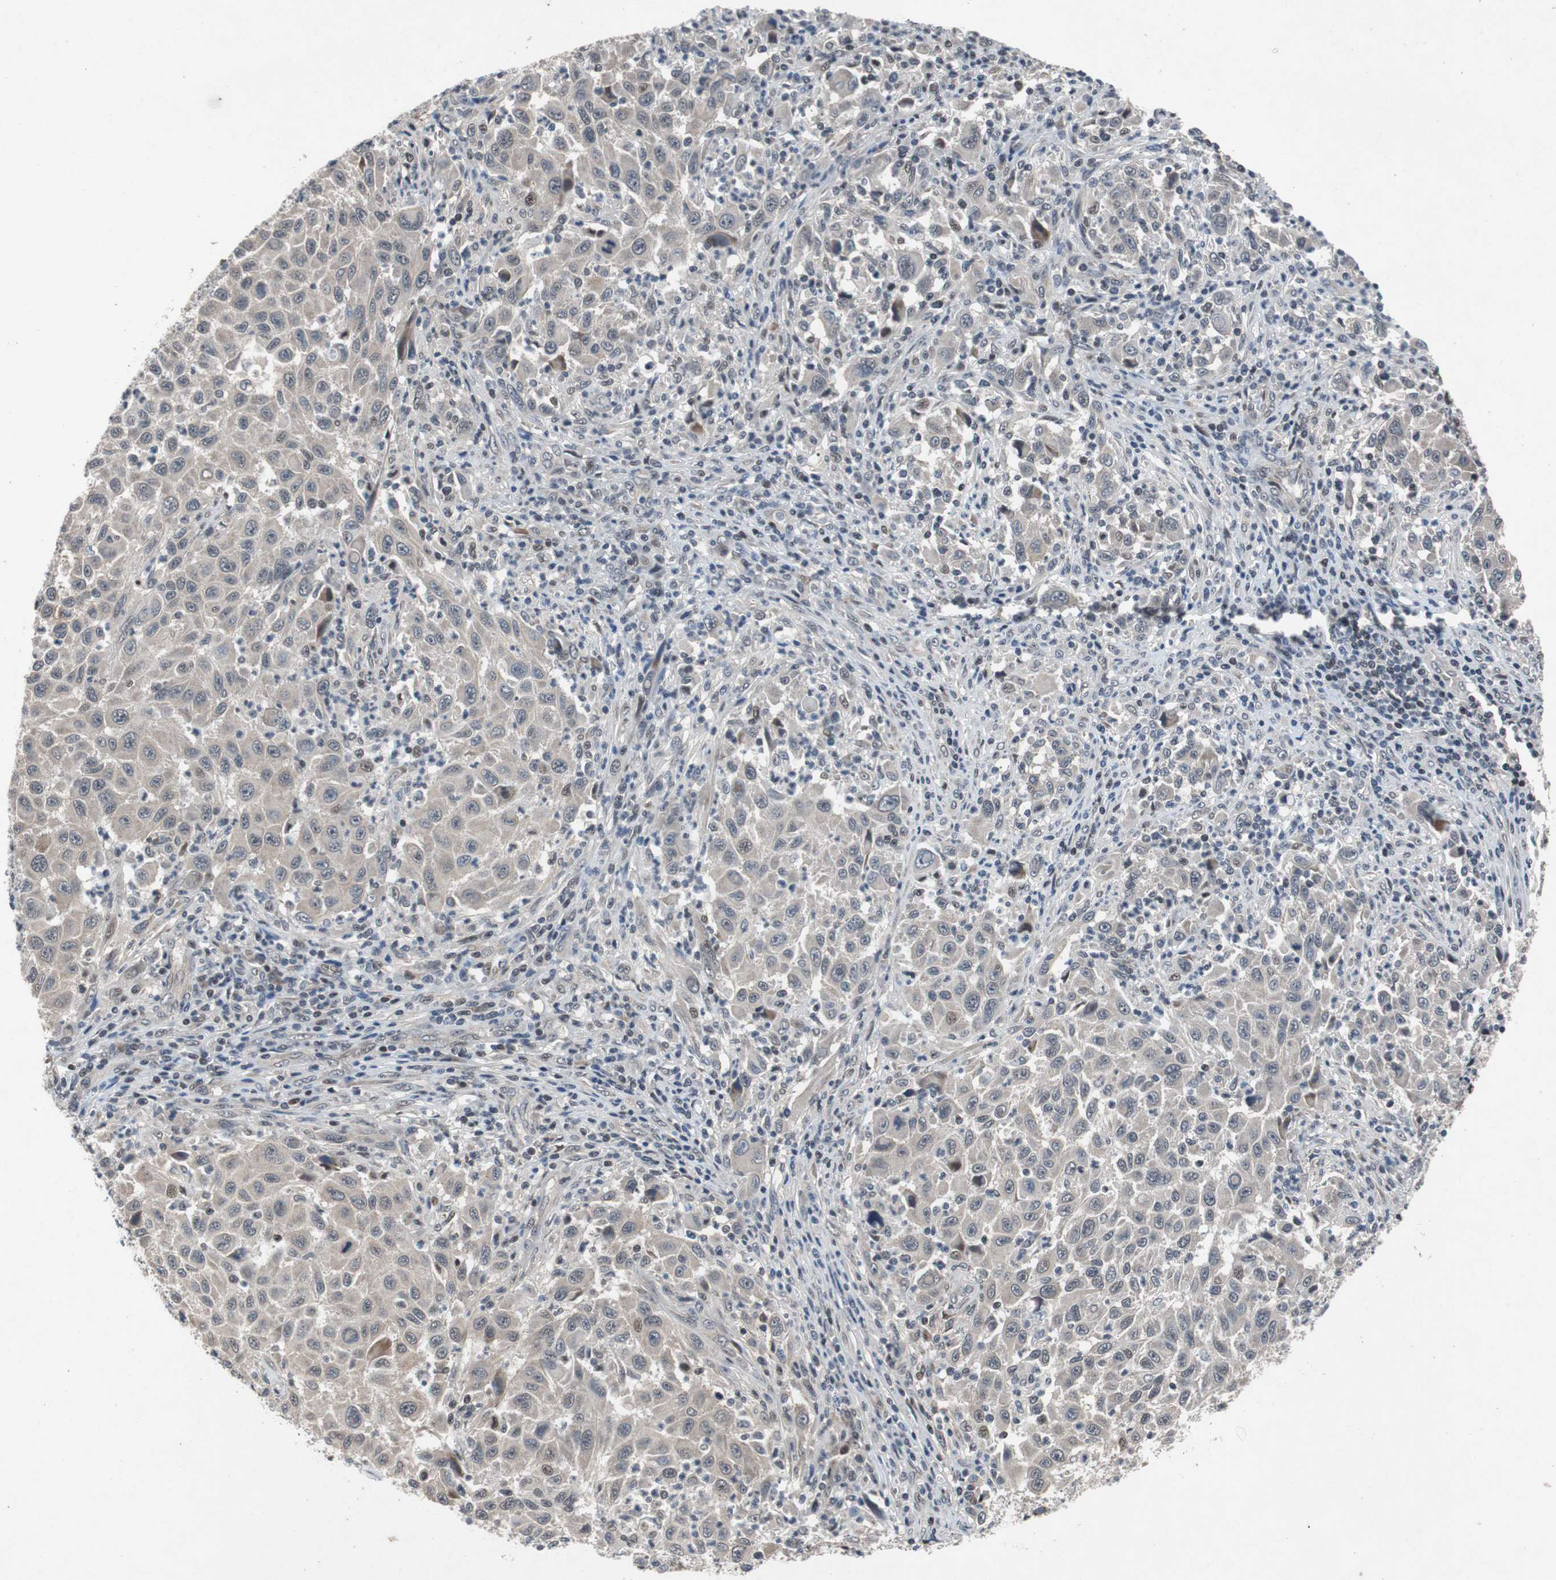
{"staining": {"intensity": "negative", "quantity": "none", "location": "none"}, "tissue": "melanoma", "cell_type": "Tumor cells", "image_type": "cancer", "snomed": [{"axis": "morphology", "description": "Malignant melanoma, Metastatic site"}, {"axis": "topography", "description": "Lymph node"}], "caption": "Malignant melanoma (metastatic site) stained for a protein using immunohistochemistry (IHC) displays no staining tumor cells.", "gene": "TP63", "patient": {"sex": "male", "age": 61}}